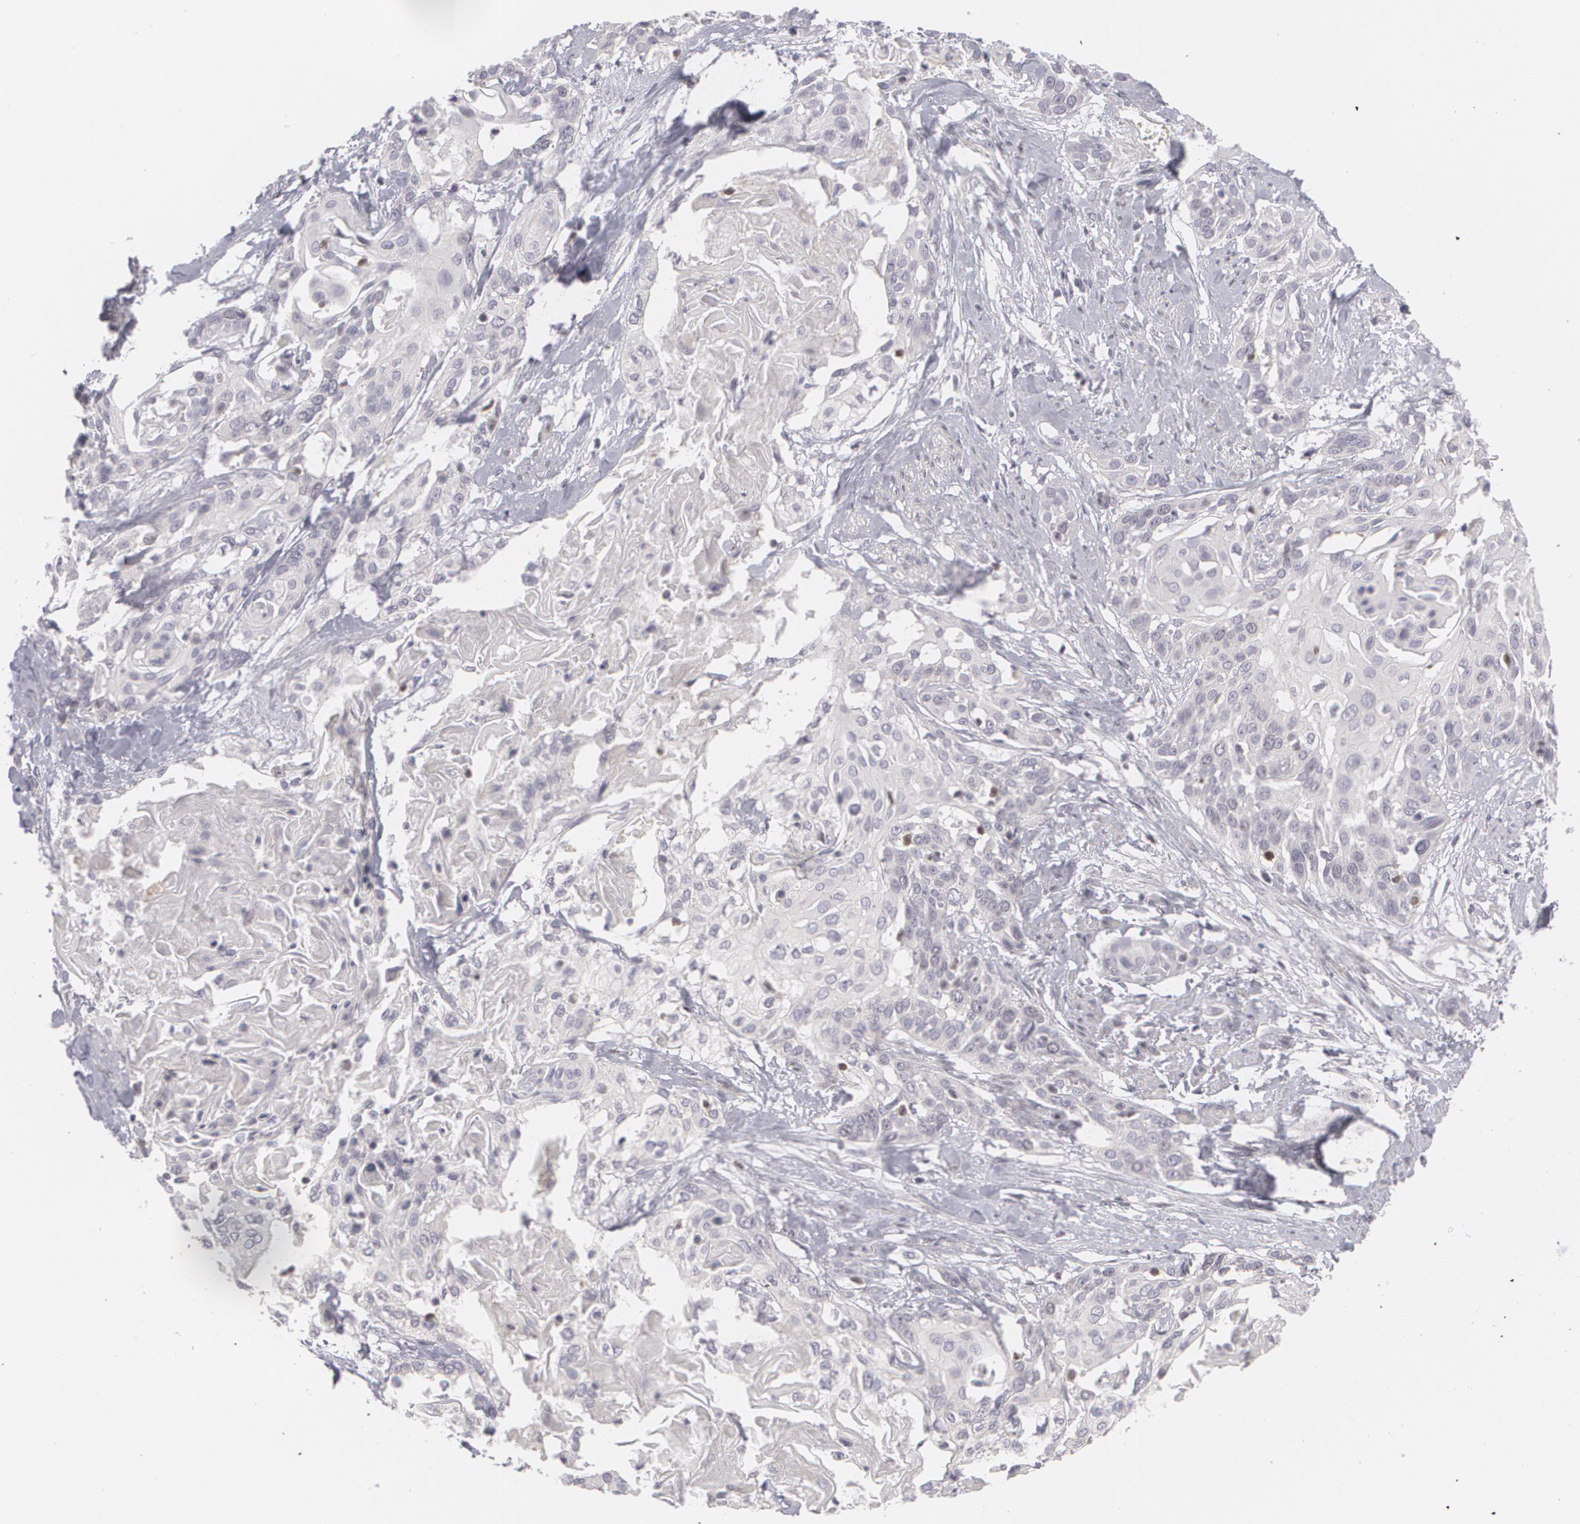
{"staining": {"intensity": "negative", "quantity": "none", "location": "none"}, "tissue": "cervical cancer", "cell_type": "Tumor cells", "image_type": "cancer", "snomed": [{"axis": "morphology", "description": "Squamous cell carcinoma, NOS"}, {"axis": "topography", "description": "Cervix"}], "caption": "Tumor cells show no significant protein staining in squamous cell carcinoma (cervical). (DAB immunohistochemistry (IHC) with hematoxylin counter stain).", "gene": "ZBTB16", "patient": {"sex": "female", "age": 57}}